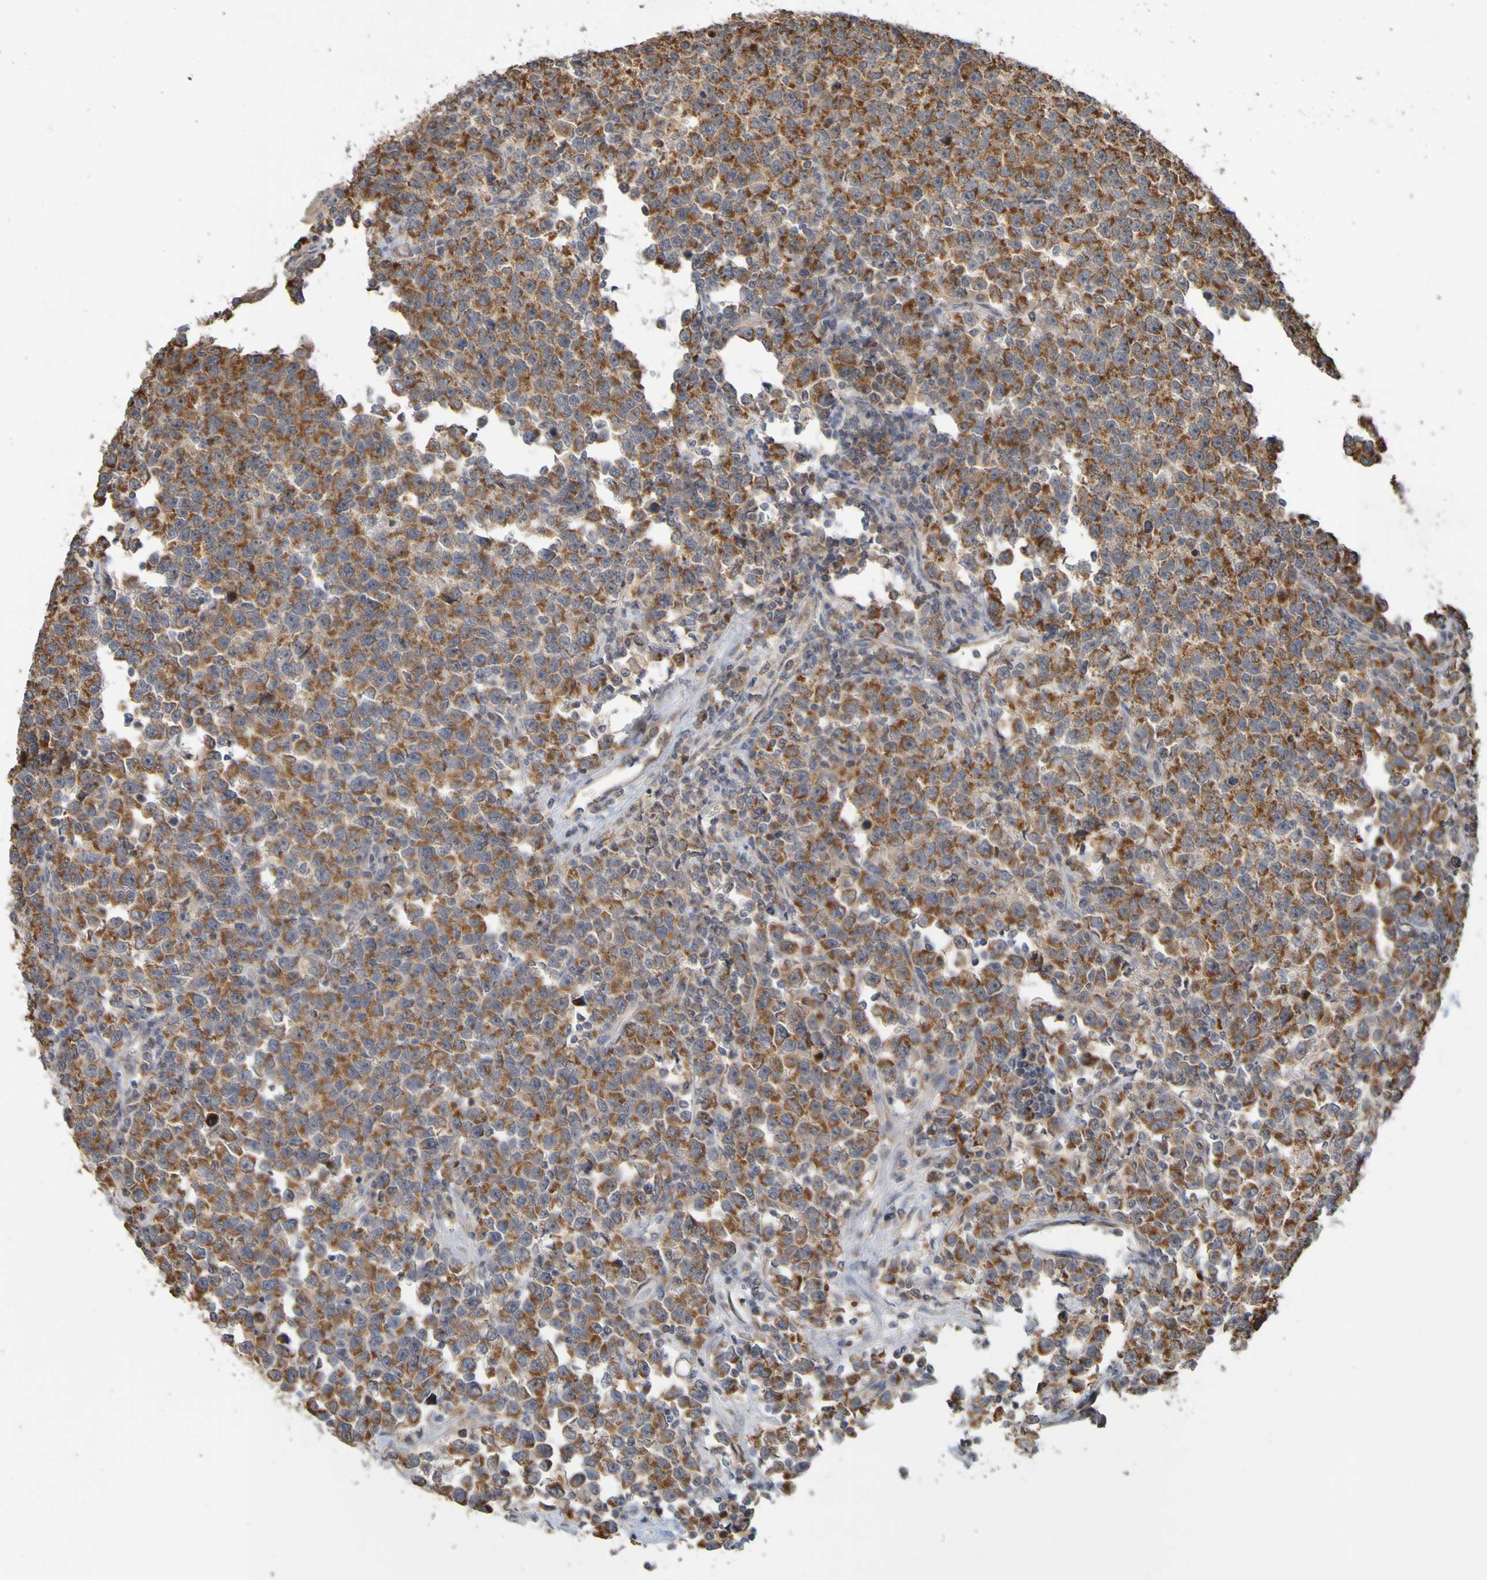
{"staining": {"intensity": "strong", "quantity": ">75%", "location": "cytoplasmic/membranous"}, "tissue": "testis cancer", "cell_type": "Tumor cells", "image_type": "cancer", "snomed": [{"axis": "morphology", "description": "Seminoma, NOS"}, {"axis": "topography", "description": "Testis"}], "caption": "The photomicrograph displays a brown stain indicating the presence of a protein in the cytoplasmic/membranous of tumor cells in testis cancer (seminoma).", "gene": "TMBIM1", "patient": {"sex": "male", "age": 43}}